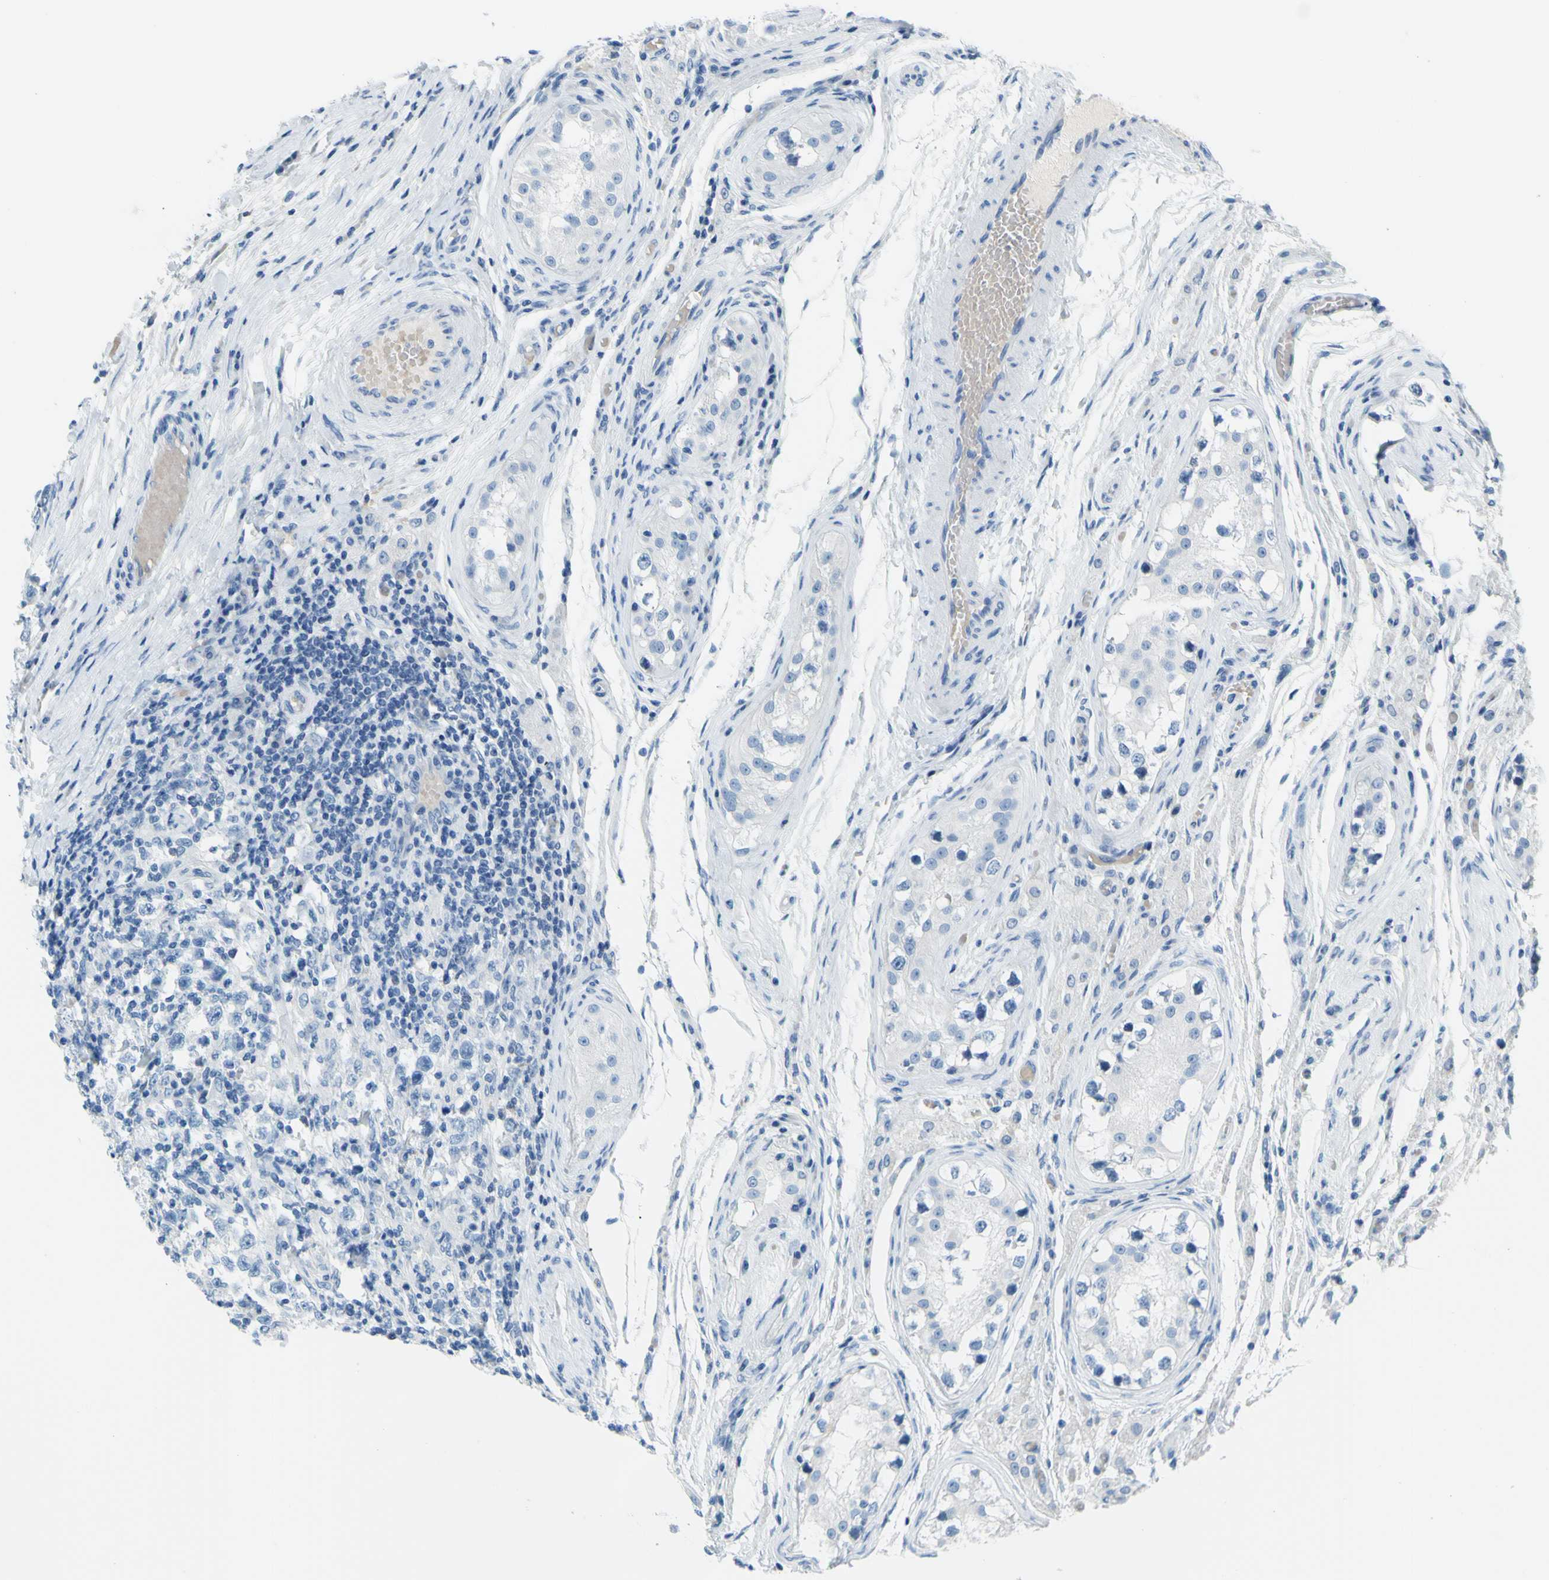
{"staining": {"intensity": "negative", "quantity": "none", "location": "none"}, "tissue": "testis cancer", "cell_type": "Tumor cells", "image_type": "cancer", "snomed": [{"axis": "morphology", "description": "Carcinoma, Embryonal, NOS"}, {"axis": "topography", "description": "Testis"}], "caption": "Protein analysis of testis embryonal carcinoma reveals no significant expression in tumor cells. (Brightfield microscopy of DAB (3,3'-diaminobenzidine) IHC at high magnification).", "gene": "DCT", "patient": {"sex": "male", "age": 21}}